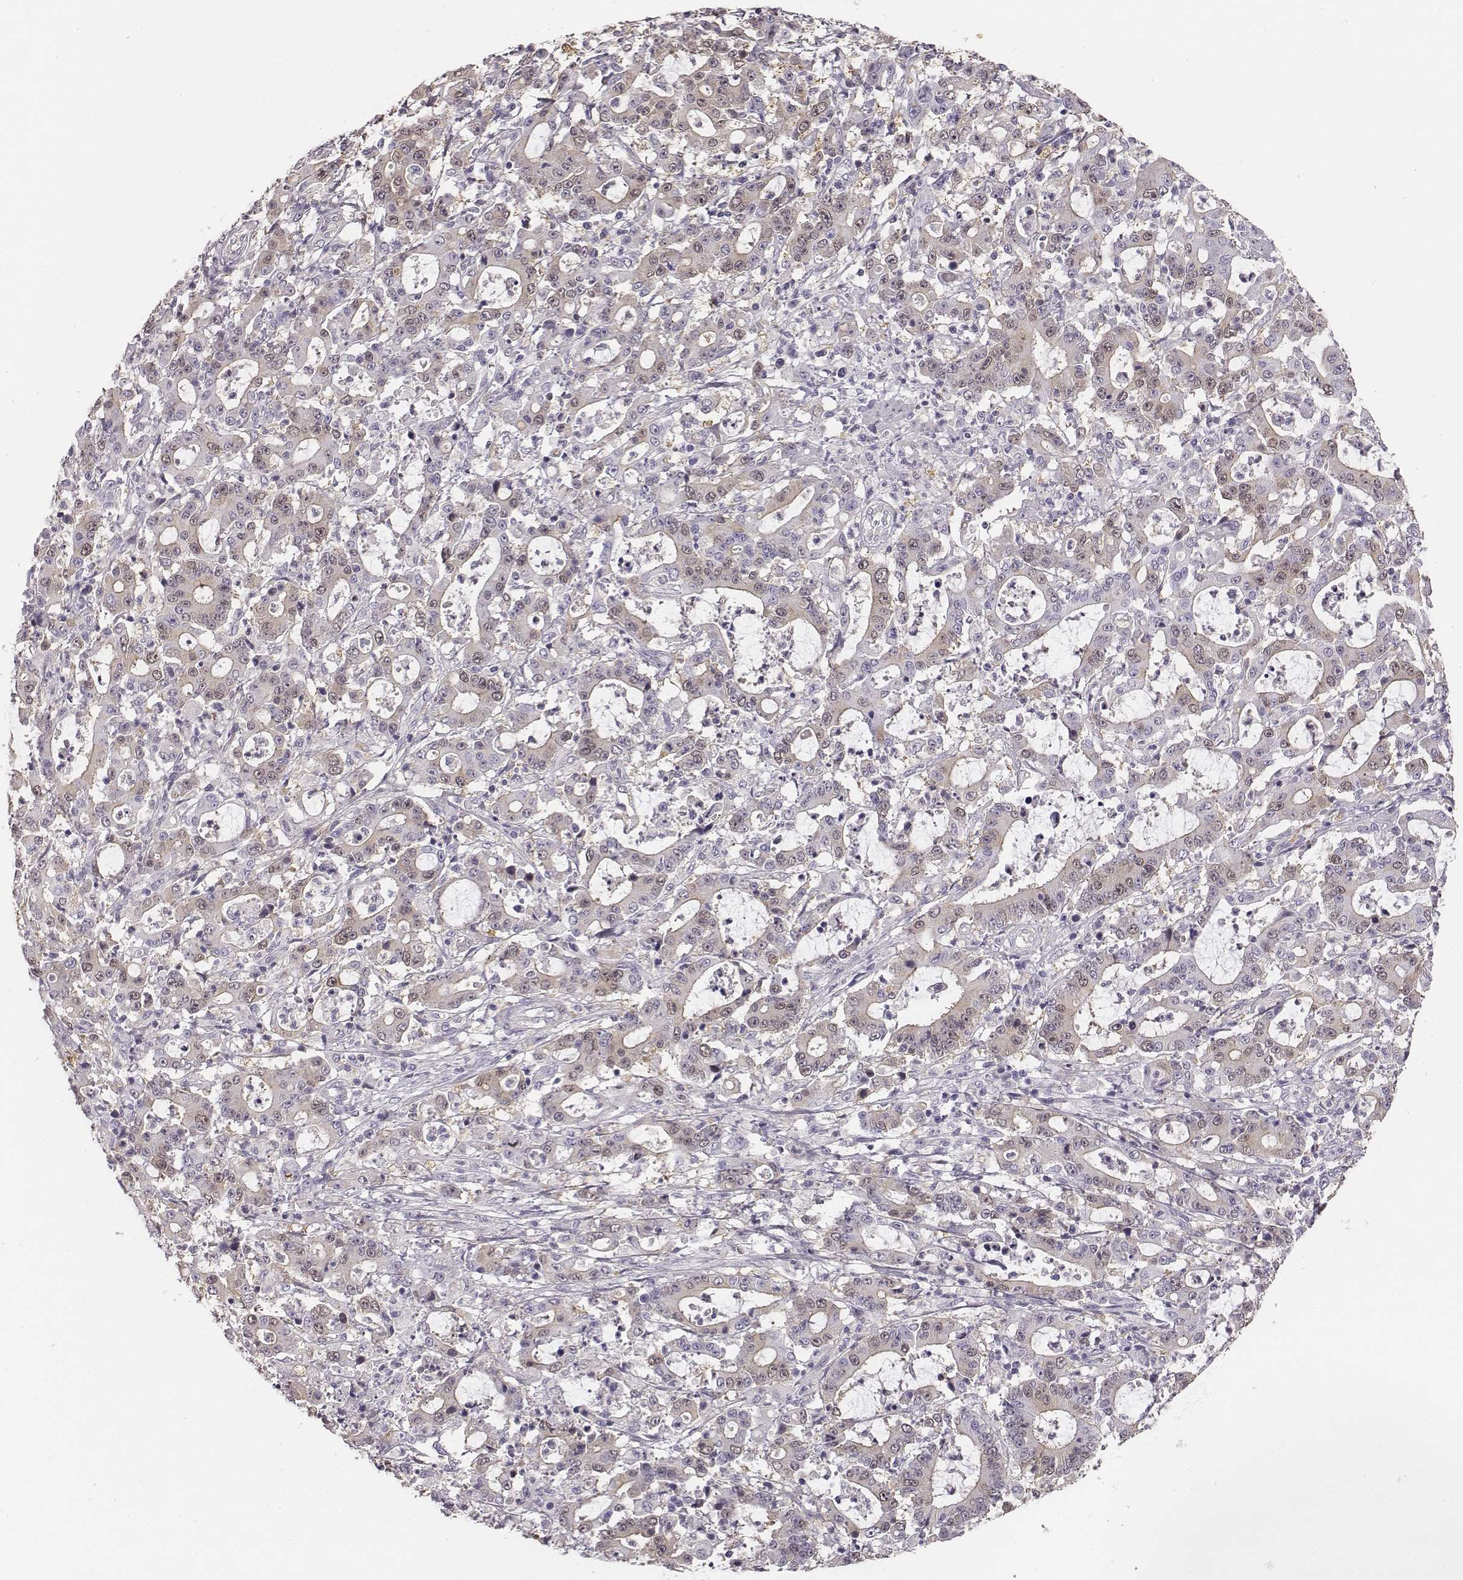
{"staining": {"intensity": "negative", "quantity": "none", "location": "none"}, "tissue": "stomach cancer", "cell_type": "Tumor cells", "image_type": "cancer", "snomed": [{"axis": "morphology", "description": "Adenocarcinoma, NOS"}, {"axis": "topography", "description": "Stomach, upper"}], "caption": "DAB (3,3'-diaminobenzidine) immunohistochemical staining of stomach cancer (adenocarcinoma) demonstrates no significant expression in tumor cells.", "gene": "PBK", "patient": {"sex": "male", "age": 68}}